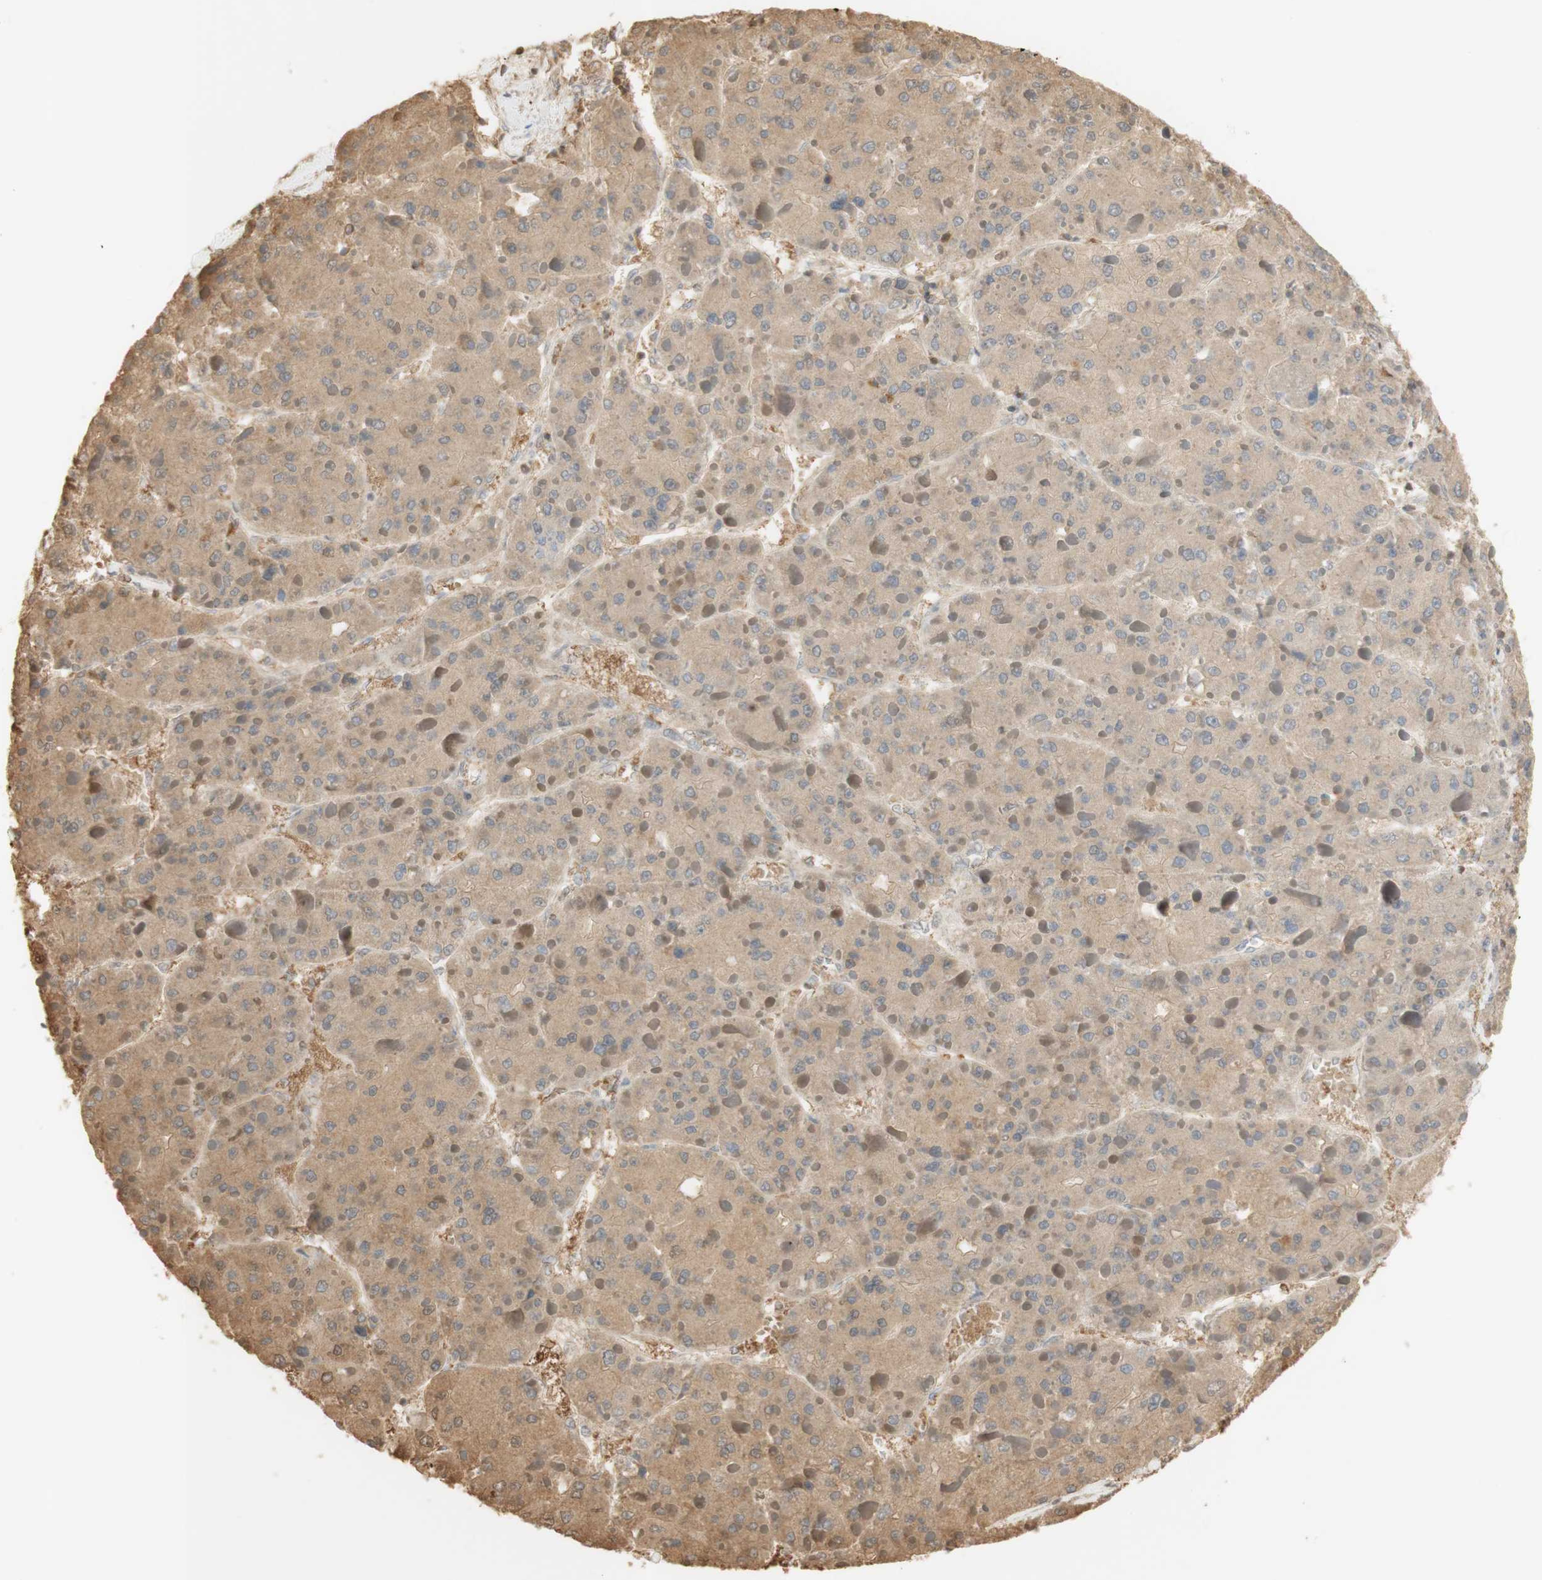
{"staining": {"intensity": "weak", "quantity": ">75%", "location": "cytoplasmic/membranous,nuclear"}, "tissue": "liver cancer", "cell_type": "Tumor cells", "image_type": "cancer", "snomed": [{"axis": "morphology", "description": "Carcinoma, Hepatocellular, NOS"}, {"axis": "topography", "description": "Liver"}], "caption": "Approximately >75% of tumor cells in human liver cancer reveal weak cytoplasmic/membranous and nuclear protein expression as visualized by brown immunohistochemical staining.", "gene": "NAP1L4", "patient": {"sex": "female", "age": 73}}